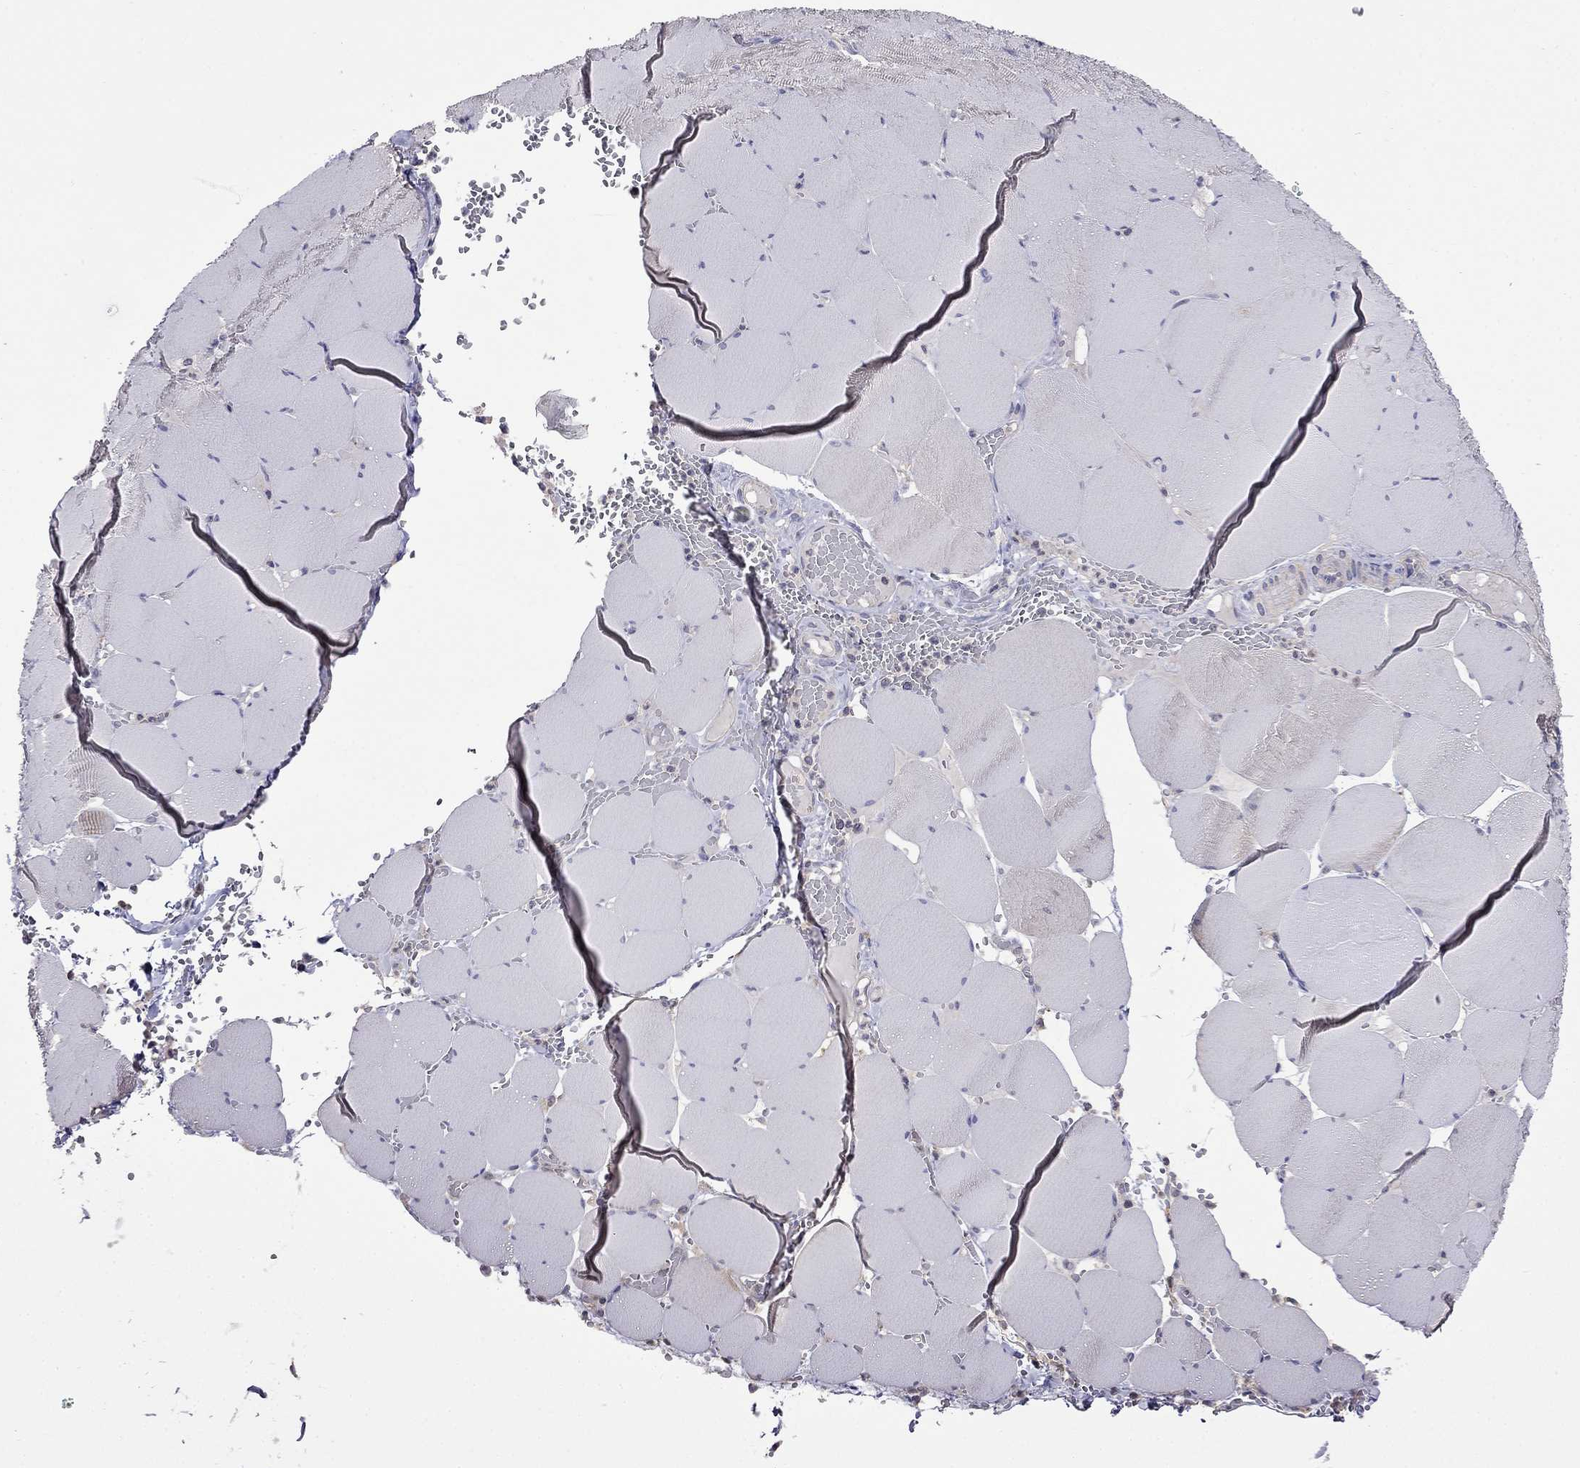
{"staining": {"intensity": "negative", "quantity": "none", "location": "none"}, "tissue": "skeletal muscle", "cell_type": "Myocytes", "image_type": "normal", "snomed": [{"axis": "morphology", "description": "Normal tissue, NOS"}, {"axis": "morphology", "description": "Malignant melanoma, Metastatic site"}, {"axis": "topography", "description": "Skeletal muscle"}], "caption": "Immunohistochemistry histopathology image of unremarkable human skeletal muscle stained for a protein (brown), which exhibits no staining in myocytes.", "gene": "GUCA1B", "patient": {"sex": "male", "age": 50}}